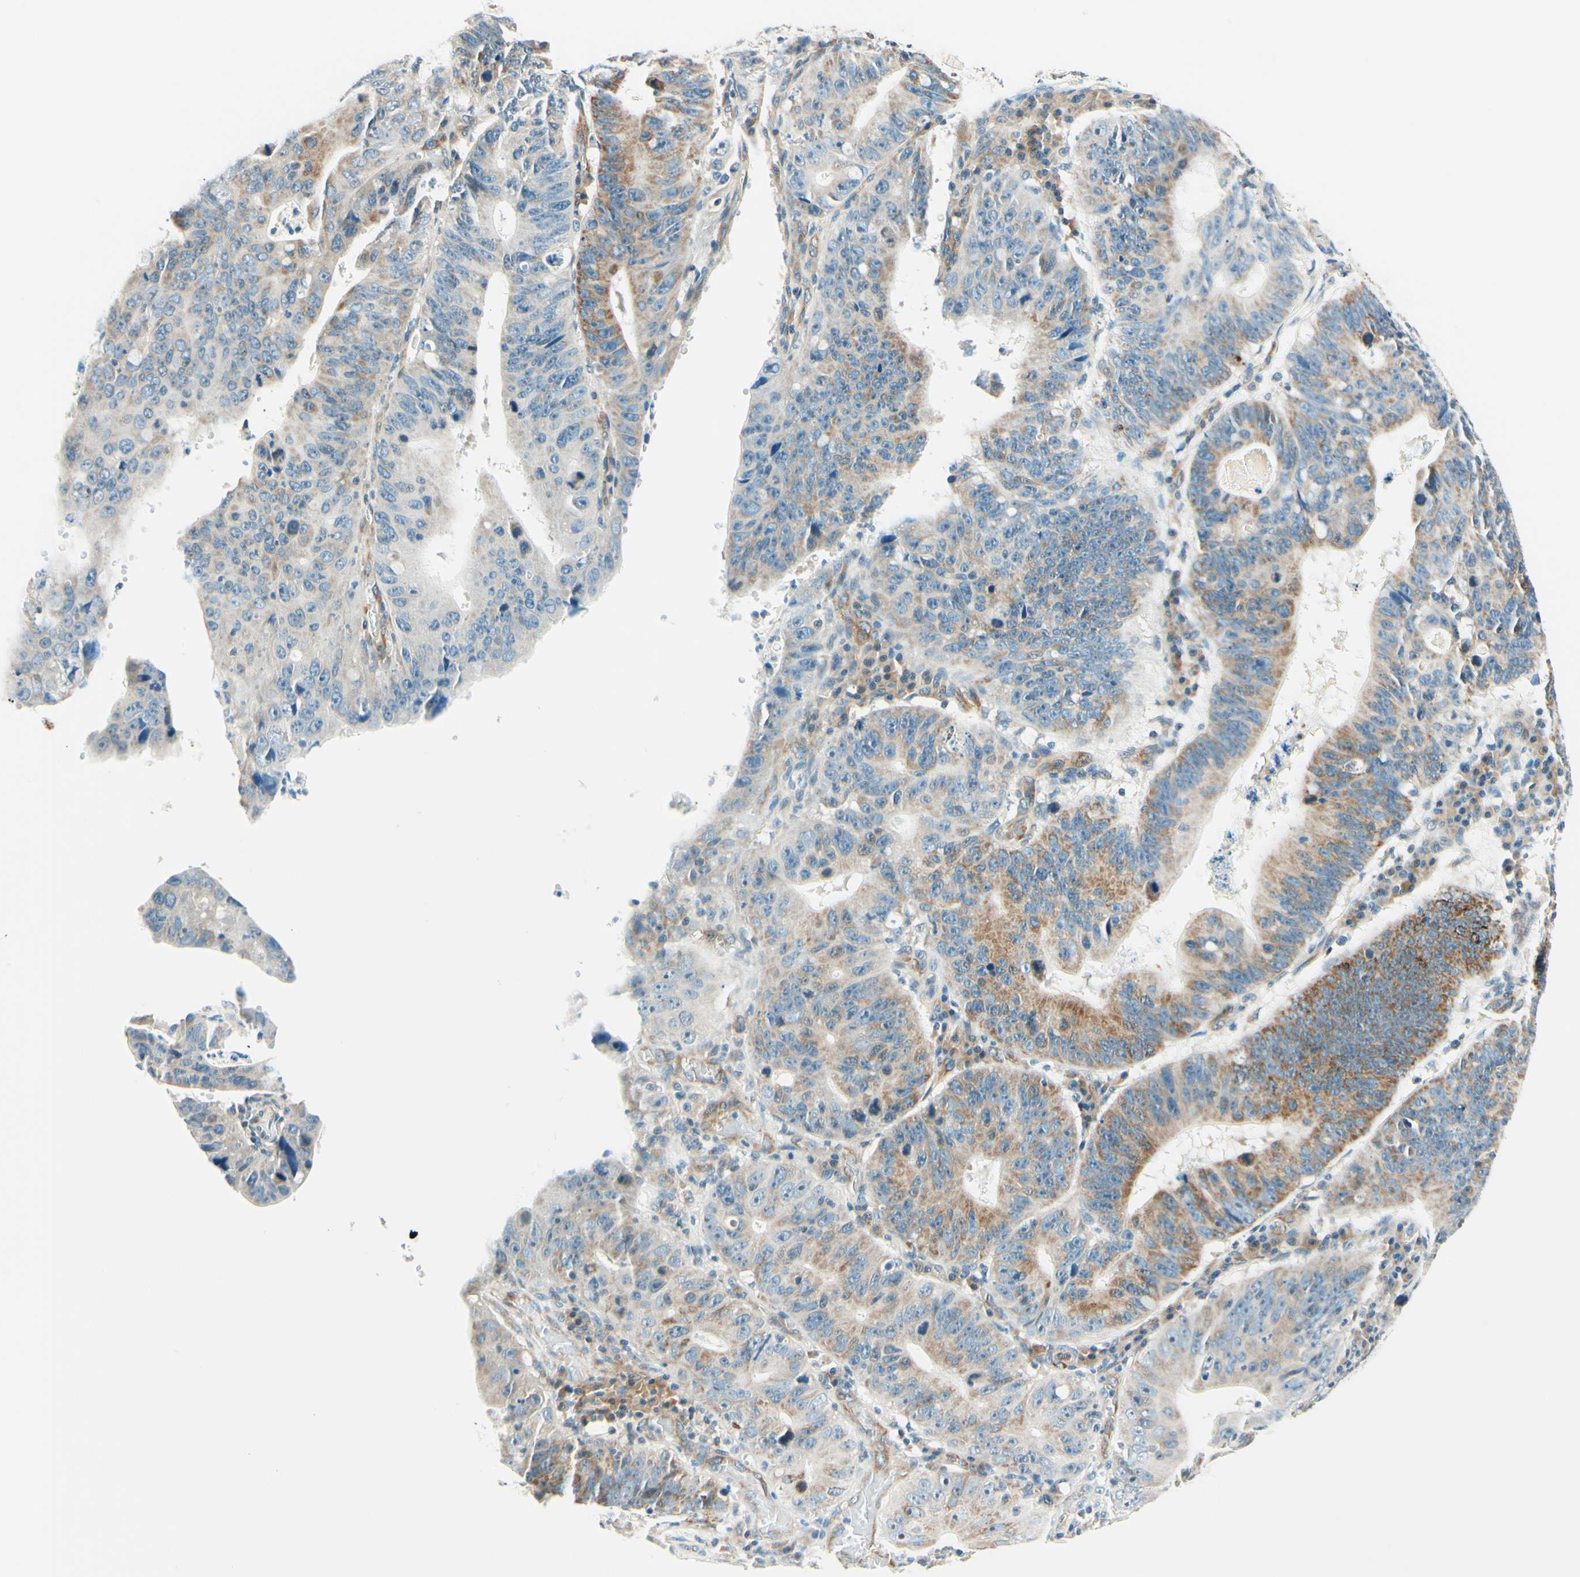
{"staining": {"intensity": "moderate", "quantity": "25%-75%", "location": "cytoplasmic/membranous"}, "tissue": "stomach cancer", "cell_type": "Tumor cells", "image_type": "cancer", "snomed": [{"axis": "morphology", "description": "Adenocarcinoma, NOS"}, {"axis": "topography", "description": "Stomach"}], "caption": "Immunohistochemistry (IHC) staining of stomach cancer (adenocarcinoma), which exhibits medium levels of moderate cytoplasmic/membranous expression in approximately 25%-75% of tumor cells indicating moderate cytoplasmic/membranous protein expression. The staining was performed using DAB (brown) for protein detection and nuclei were counterstained in hematoxylin (blue).", "gene": "TAOK2", "patient": {"sex": "male", "age": 59}}